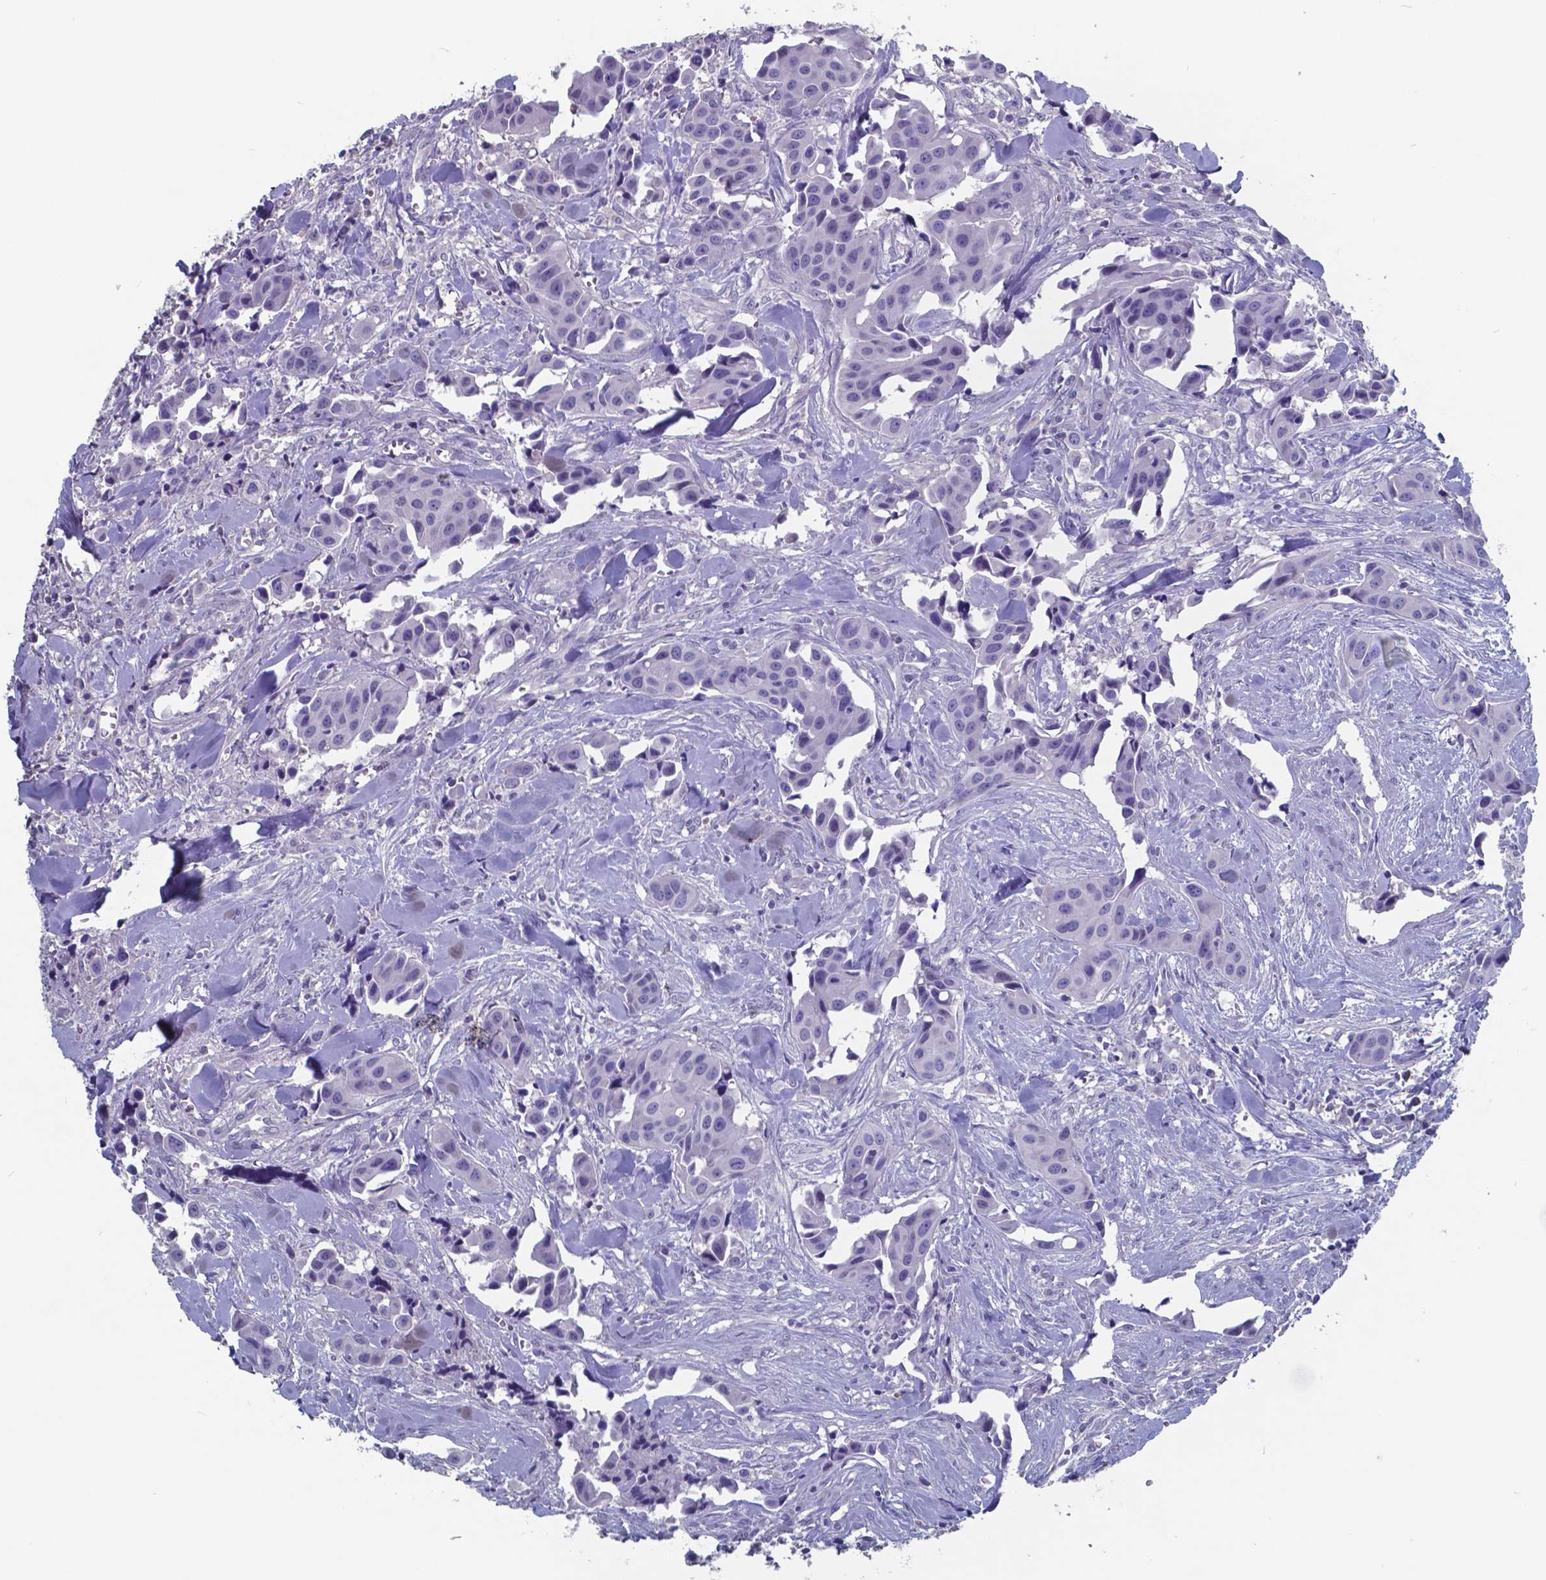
{"staining": {"intensity": "negative", "quantity": "none", "location": "none"}, "tissue": "head and neck cancer", "cell_type": "Tumor cells", "image_type": "cancer", "snomed": [{"axis": "morphology", "description": "Adenocarcinoma, NOS"}, {"axis": "topography", "description": "Head-Neck"}], "caption": "Adenocarcinoma (head and neck) was stained to show a protein in brown. There is no significant expression in tumor cells.", "gene": "TTR", "patient": {"sex": "male", "age": 76}}